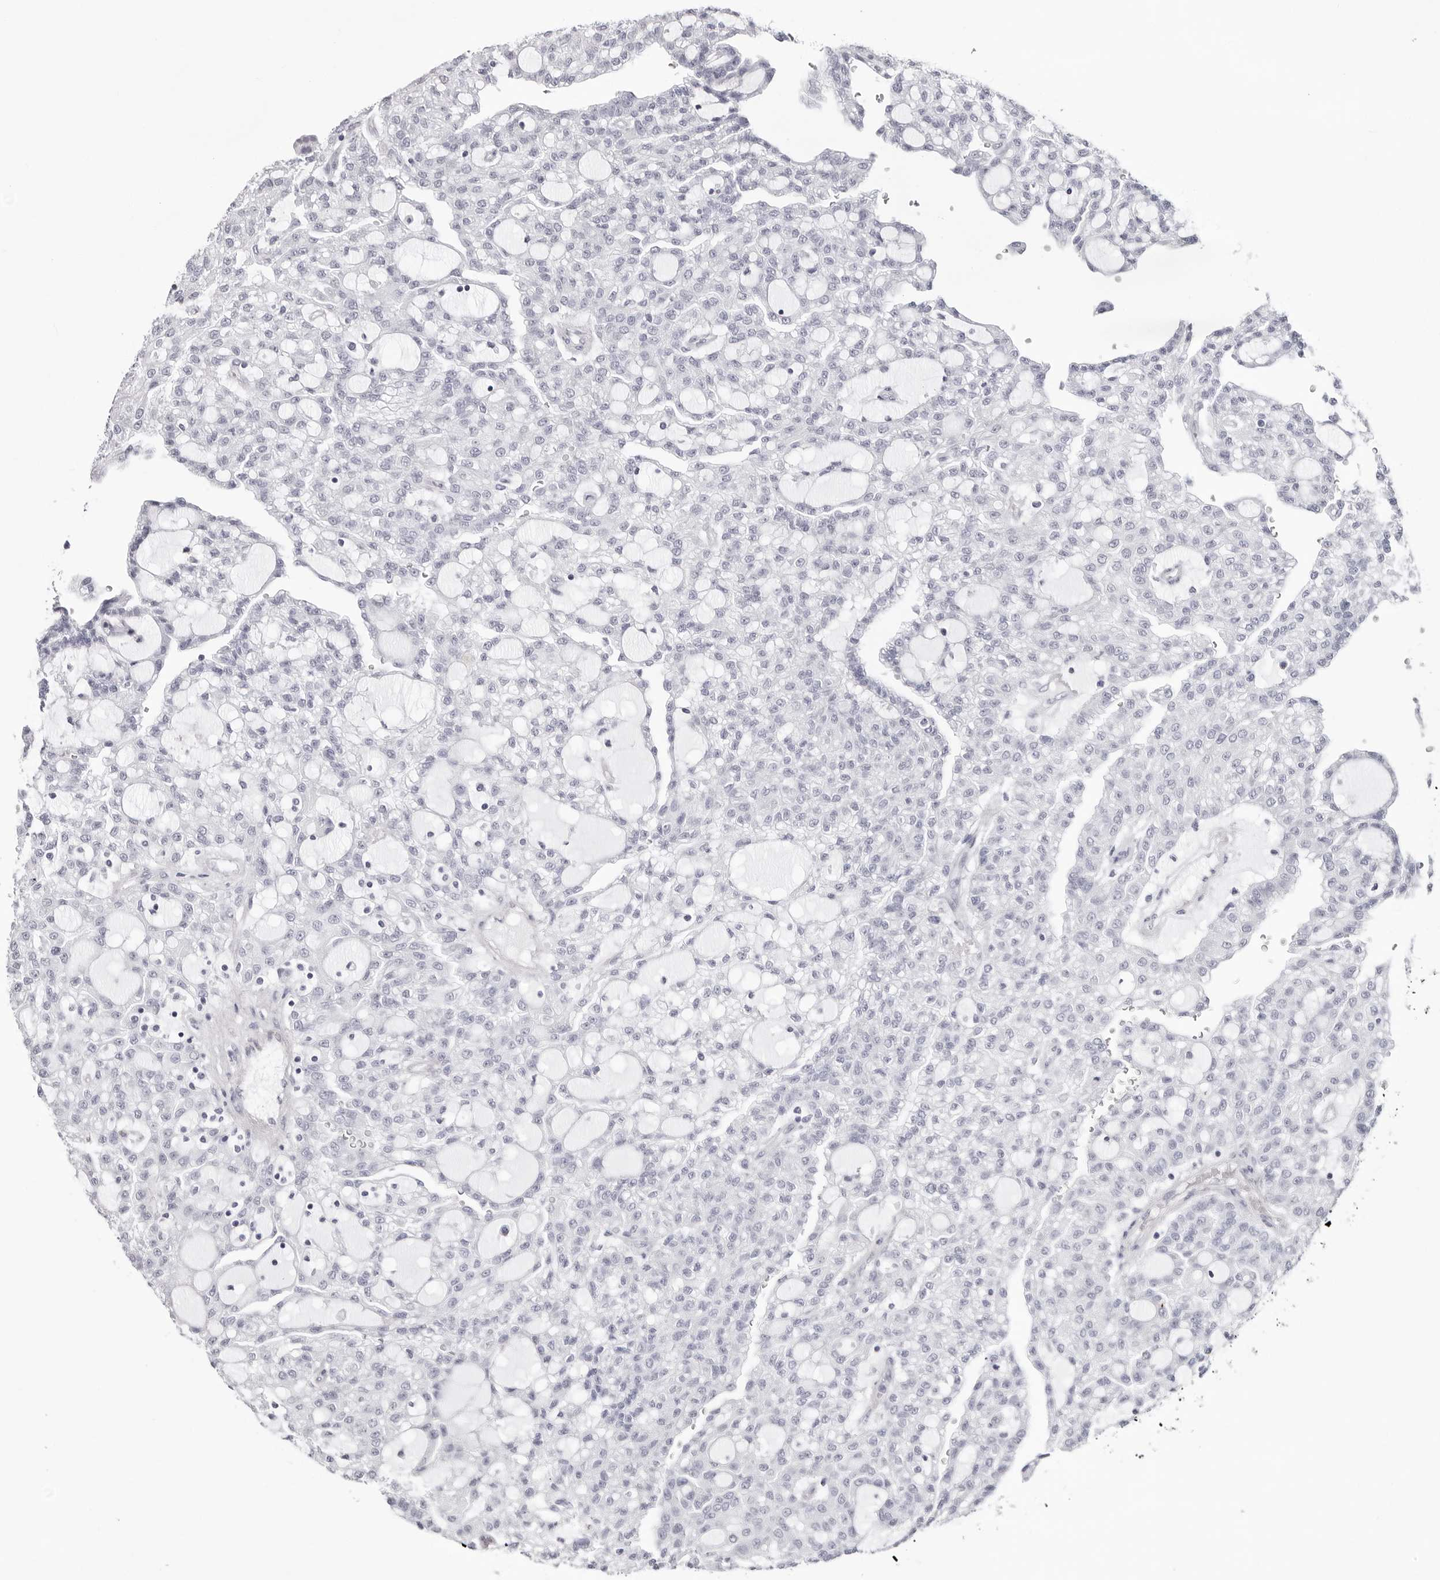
{"staining": {"intensity": "negative", "quantity": "none", "location": "none"}, "tissue": "renal cancer", "cell_type": "Tumor cells", "image_type": "cancer", "snomed": [{"axis": "morphology", "description": "Adenocarcinoma, NOS"}, {"axis": "topography", "description": "Kidney"}], "caption": "Tumor cells are negative for brown protein staining in adenocarcinoma (renal).", "gene": "INSL3", "patient": {"sex": "male", "age": 63}}